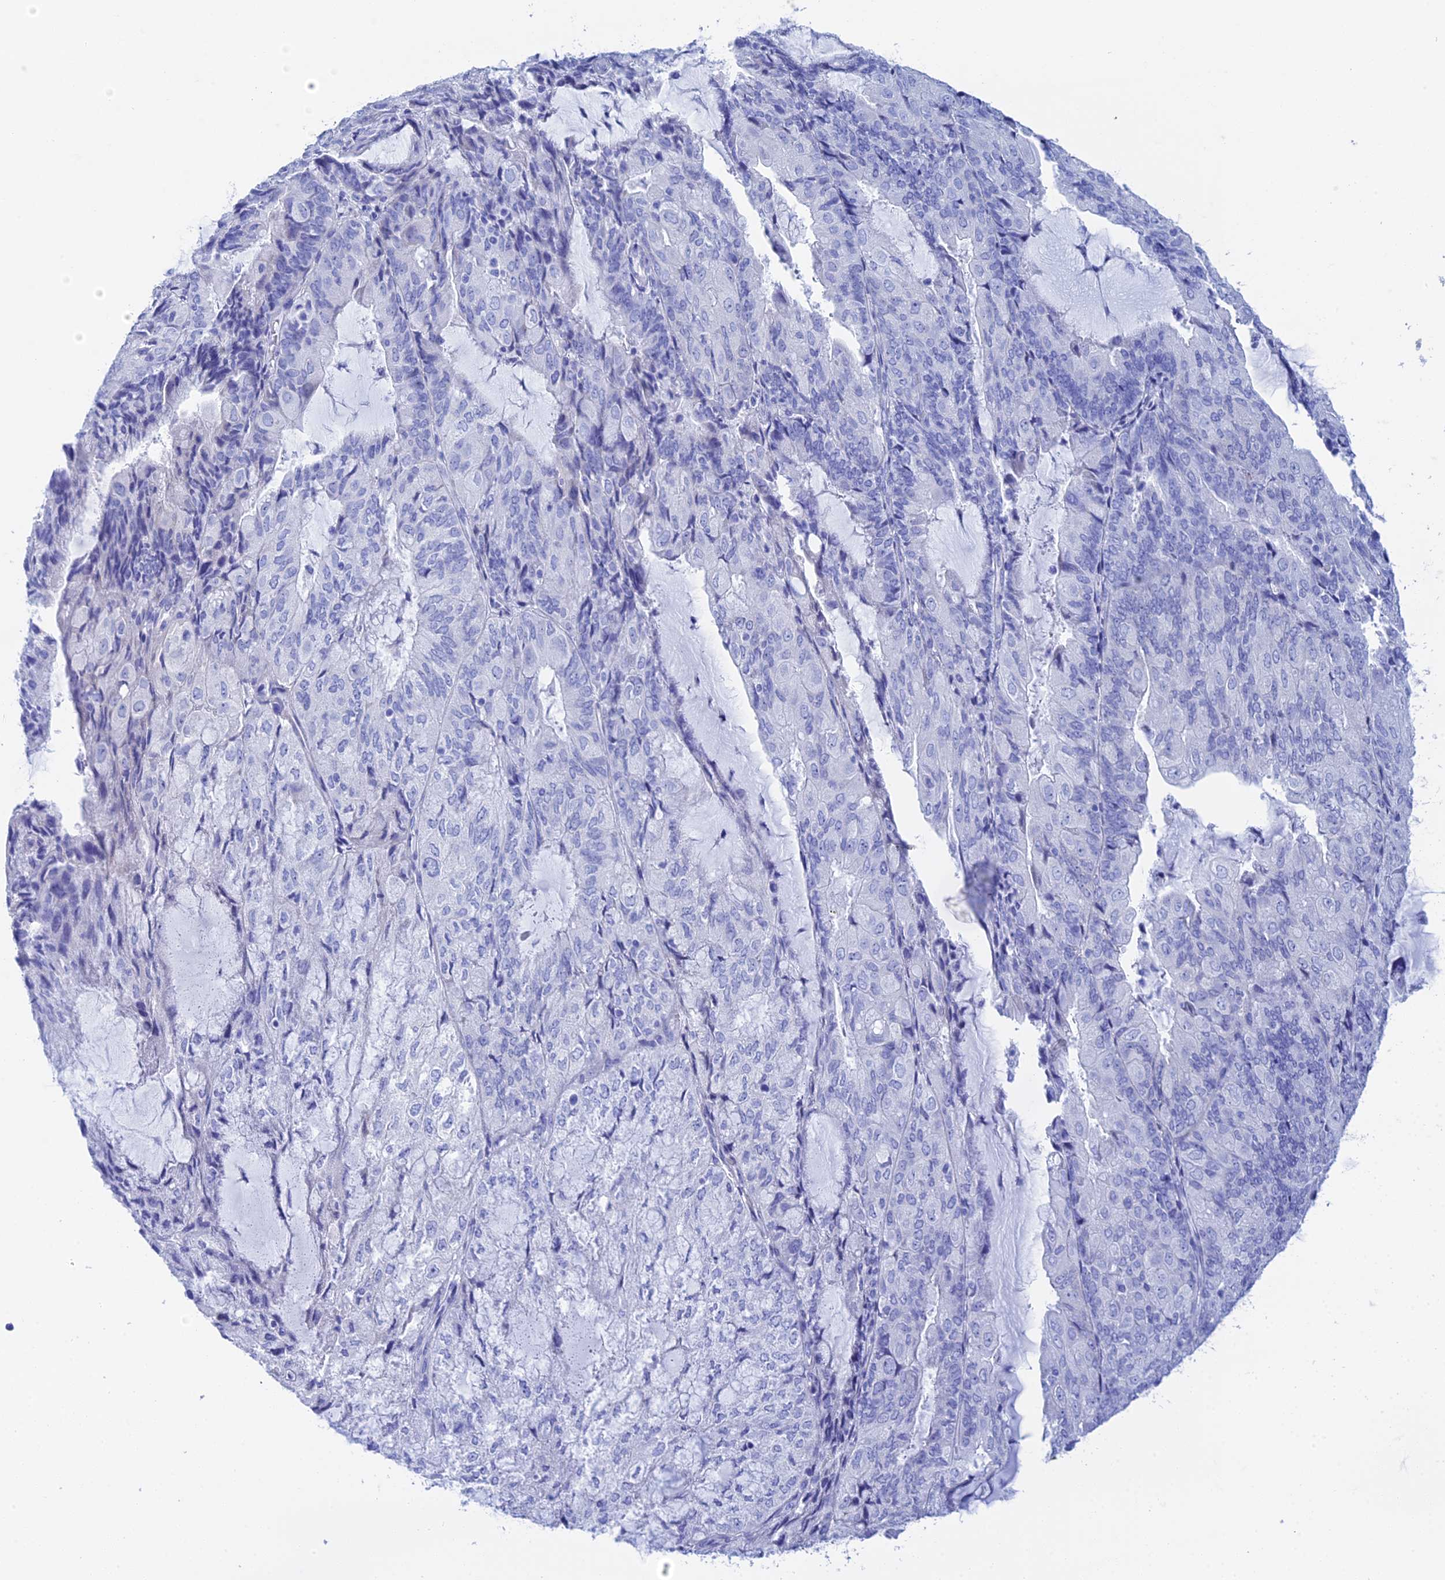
{"staining": {"intensity": "negative", "quantity": "none", "location": "none"}, "tissue": "endometrial cancer", "cell_type": "Tumor cells", "image_type": "cancer", "snomed": [{"axis": "morphology", "description": "Adenocarcinoma, NOS"}, {"axis": "topography", "description": "Endometrium"}], "caption": "Human endometrial cancer stained for a protein using immunohistochemistry demonstrates no positivity in tumor cells.", "gene": "TEX101", "patient": {"sex": "female", "age": 81}}